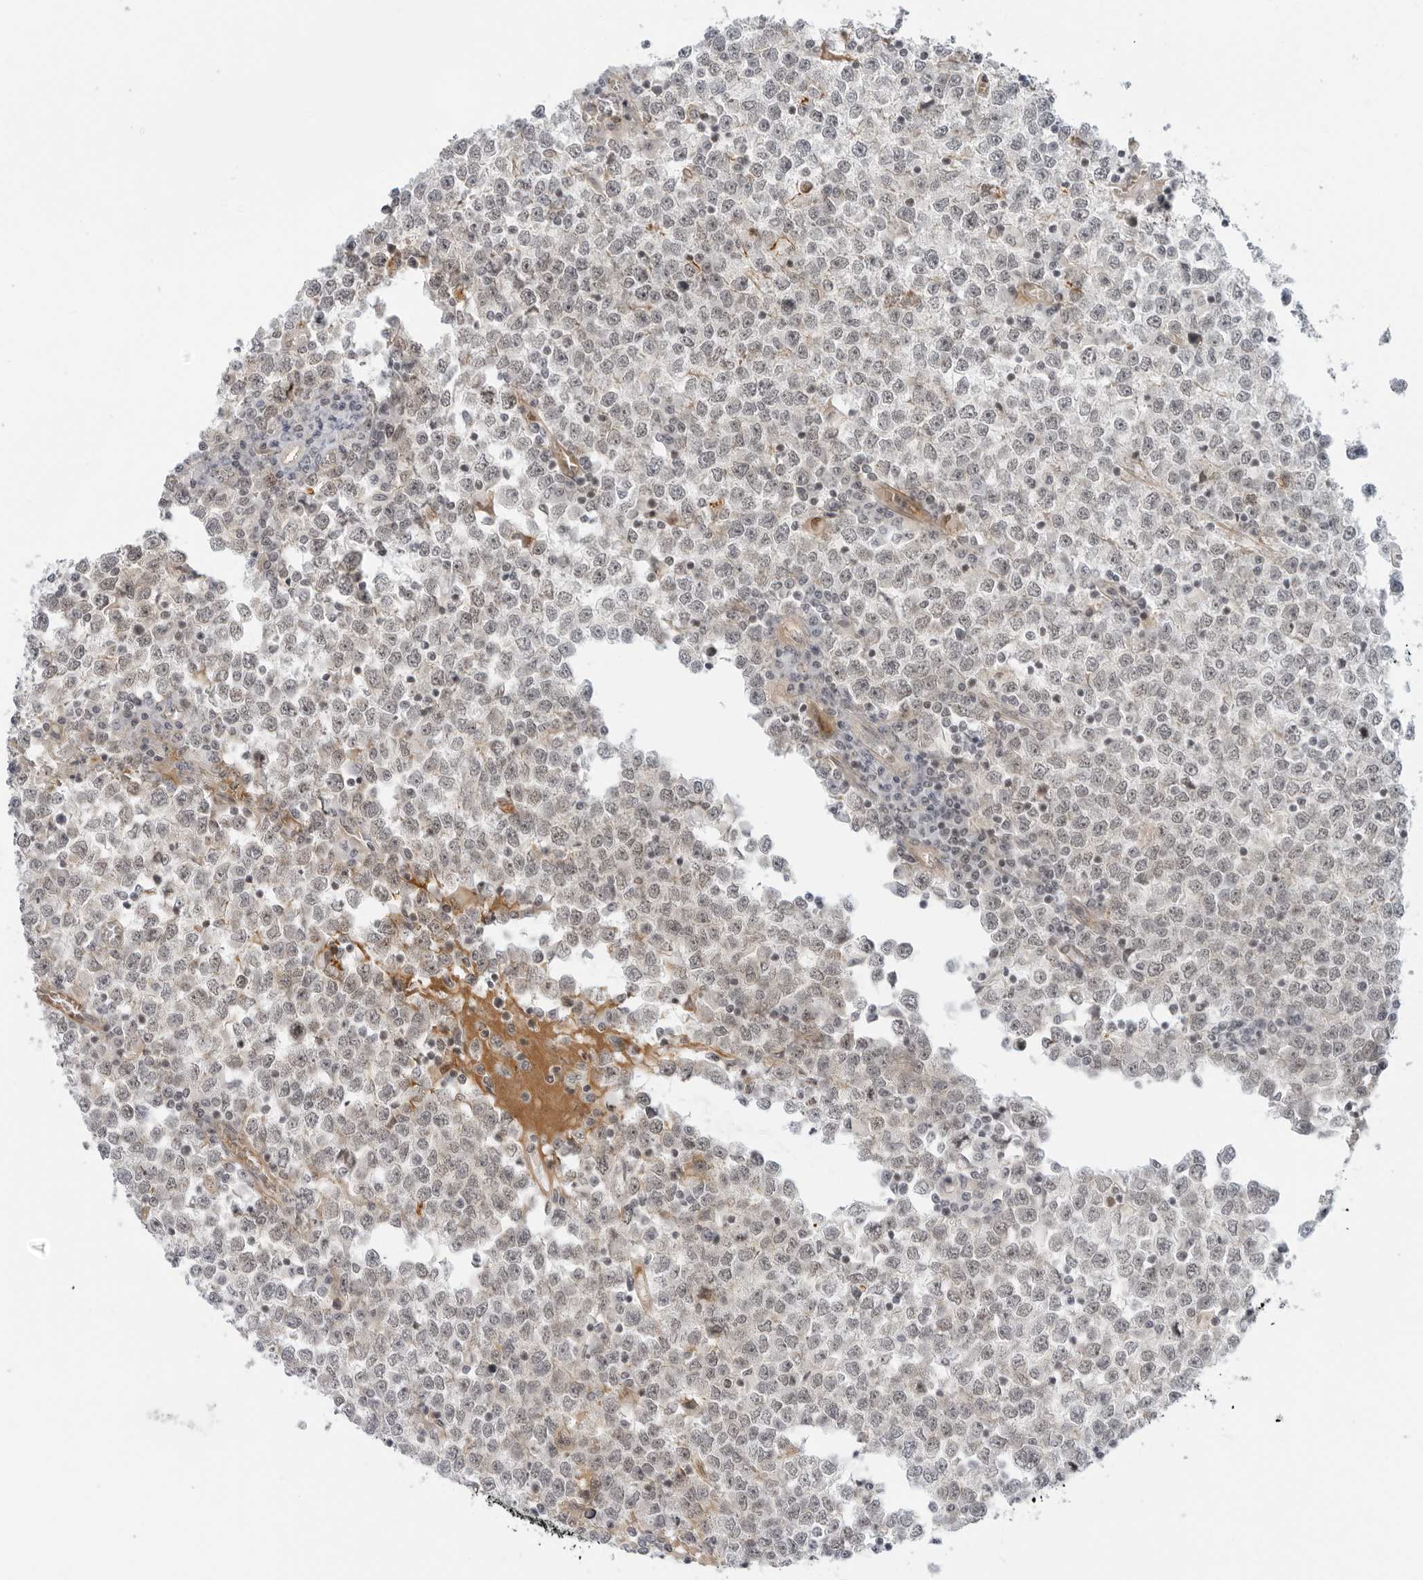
{"staining": {"intensity": "negative", "quantity": "none", "location": "none"}, "tissue": "testis cancer", "cell_type": "Tumor cells", "image_type": "cancer", "snomed": [{"axis": "morphology", "description": "Seminoma, NOS"}, {"axis": "topography", "description": "Testis"}], "caption": "Immunohistochemistry (IHC) histopathology image of testis cancer stained for a protein (brown), which reveals no expression in tumor cells. (DAB IHC, high magnification).", "gene": "SUGCT", "patient": {"sex": "male", "age": 65}}